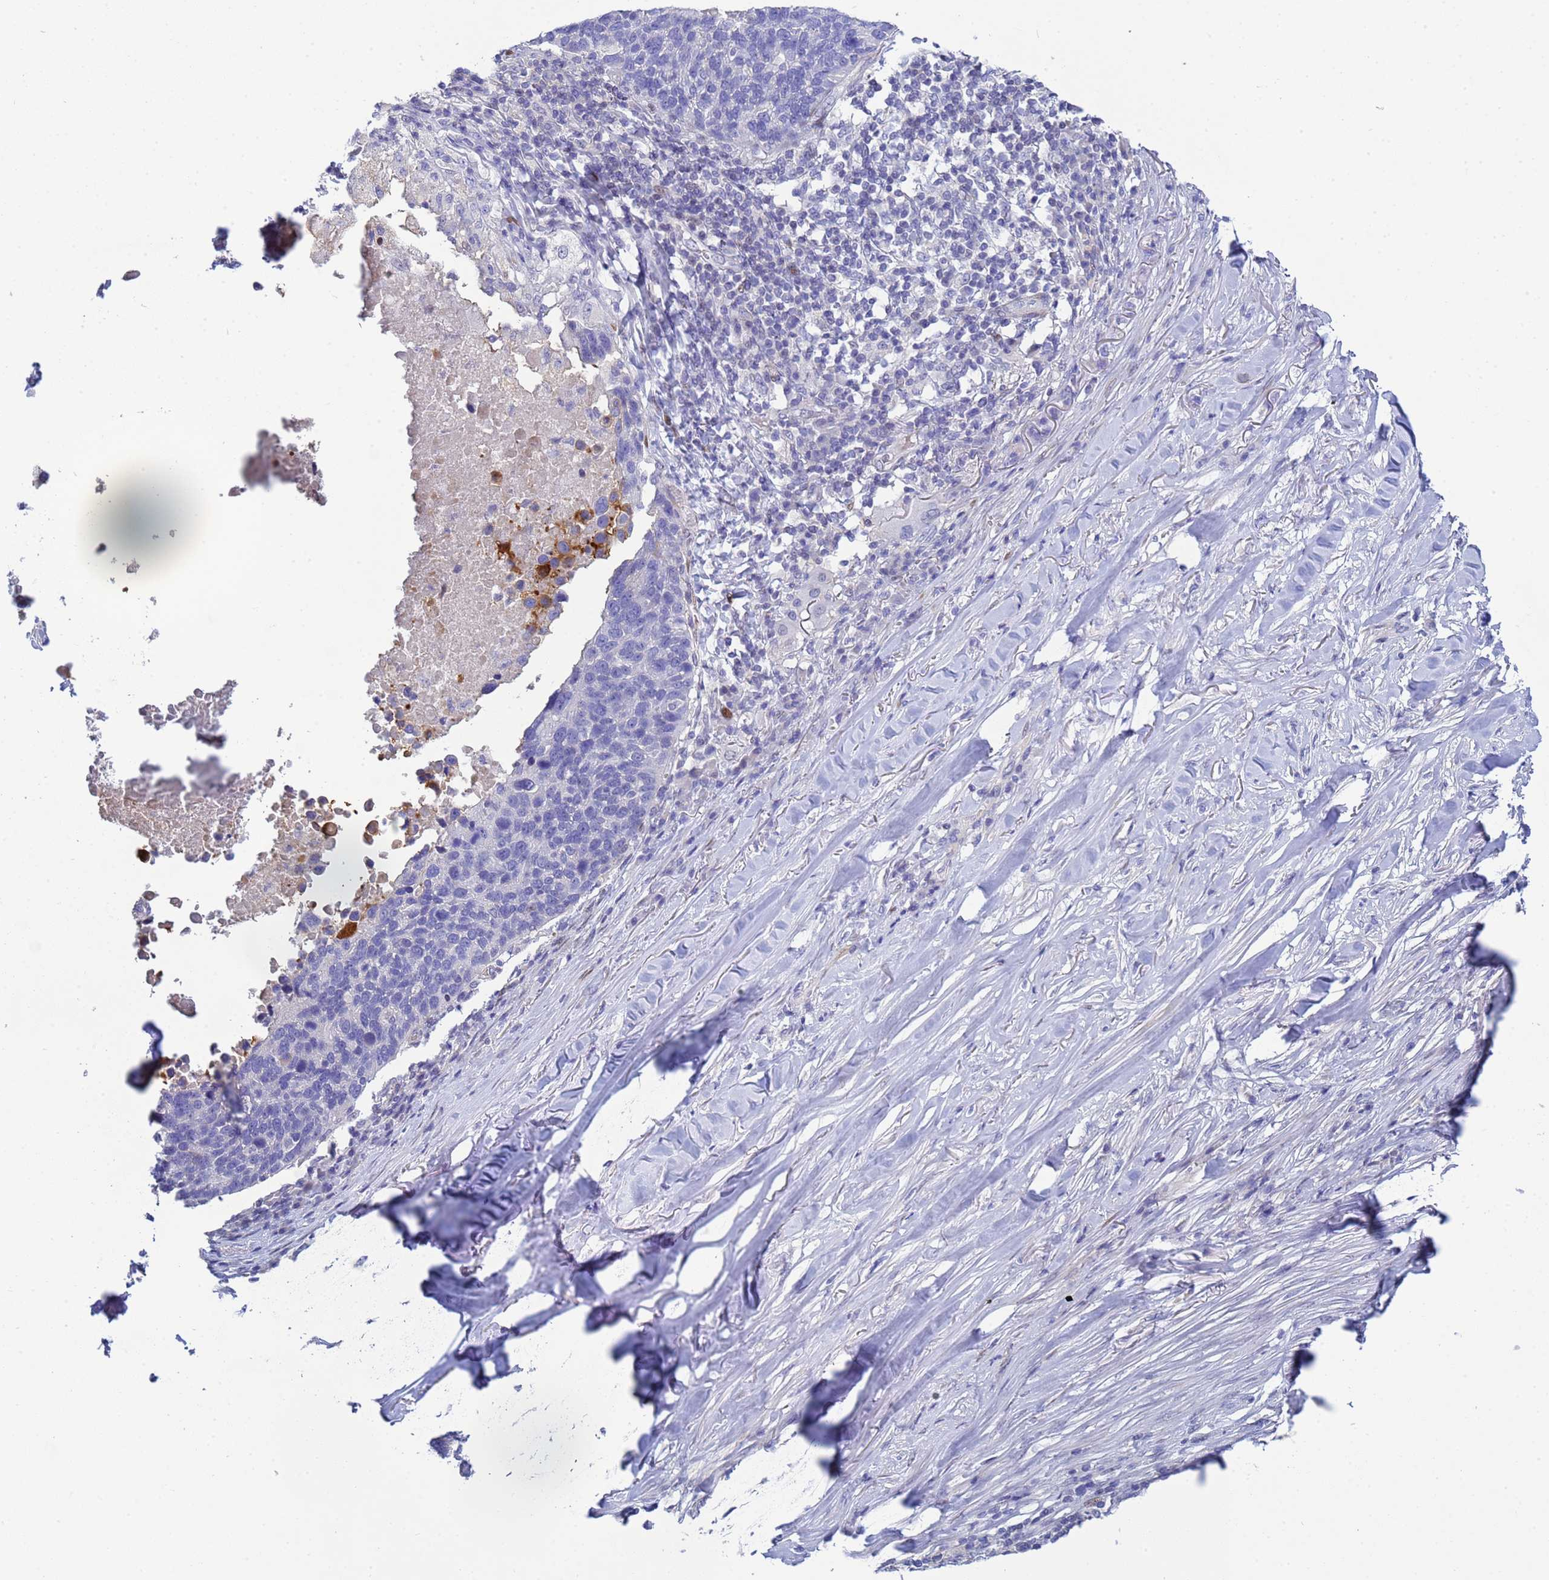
{"staining": {"intensity": "strong", "quantity": "<25%", "location": "cytoplasmic/membranous"}, "tissue": "lung cancer", "cell_type": "Tumor cells", "image_type": "cancer", "snomed": [{"axis": "morphology", "description": "Normal tissue, NOS"}, {"axis": "morphology", "description": "Squamous cell carcinoma, NOS"}, {"axis": "topography", "description": "Lymph node"}, {"axis": "topography", "description": "Lung"}], "caption": "An IHC micrograph of tumor tissue is shown. Protein staining in brown labels strong cytoplasmic/membranous positivity in lung squamous cell carcinoma within tumor cells.", "gene": "PPP6R1", "patient": {"sex": "male", "age": 66}}